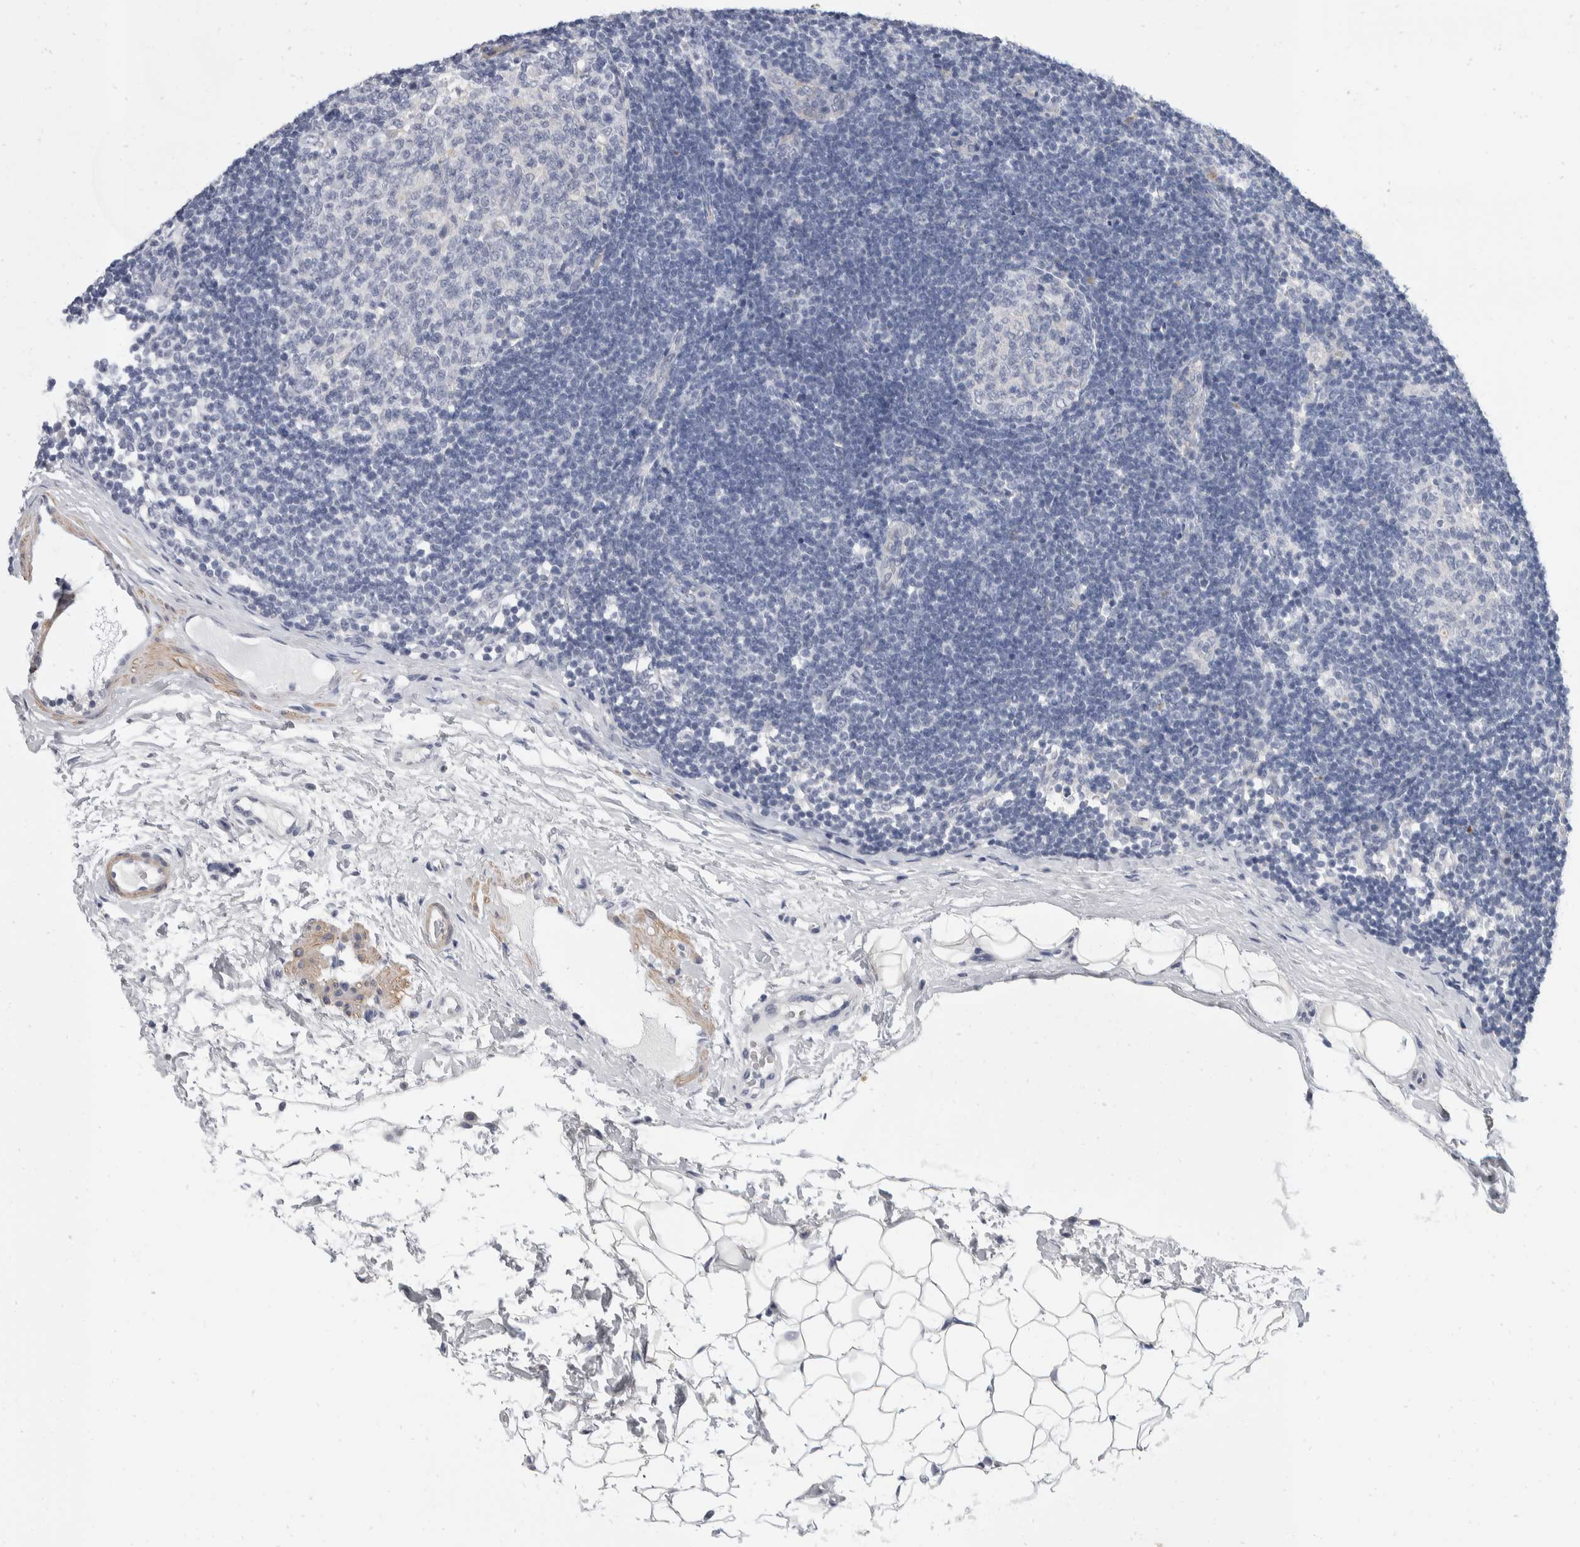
{"staining": {"intensity": "negative", "quantity": "none", "location": "none"}, "tissue": "lymph node", "cell_type": "Germinal center cells", "image_type": "normal", "snomed": [{"axis": "morphology", "description": "Normal tissue, NOS"}, {"axis": "topography", "description": "Lymph node"}], "caption": "Germinal center cells show no significant staining in benign lymph node. Nuclei are stained in blue.", "gene": "CATSPERD", "patient": {"sex": "female", "age": 22}}